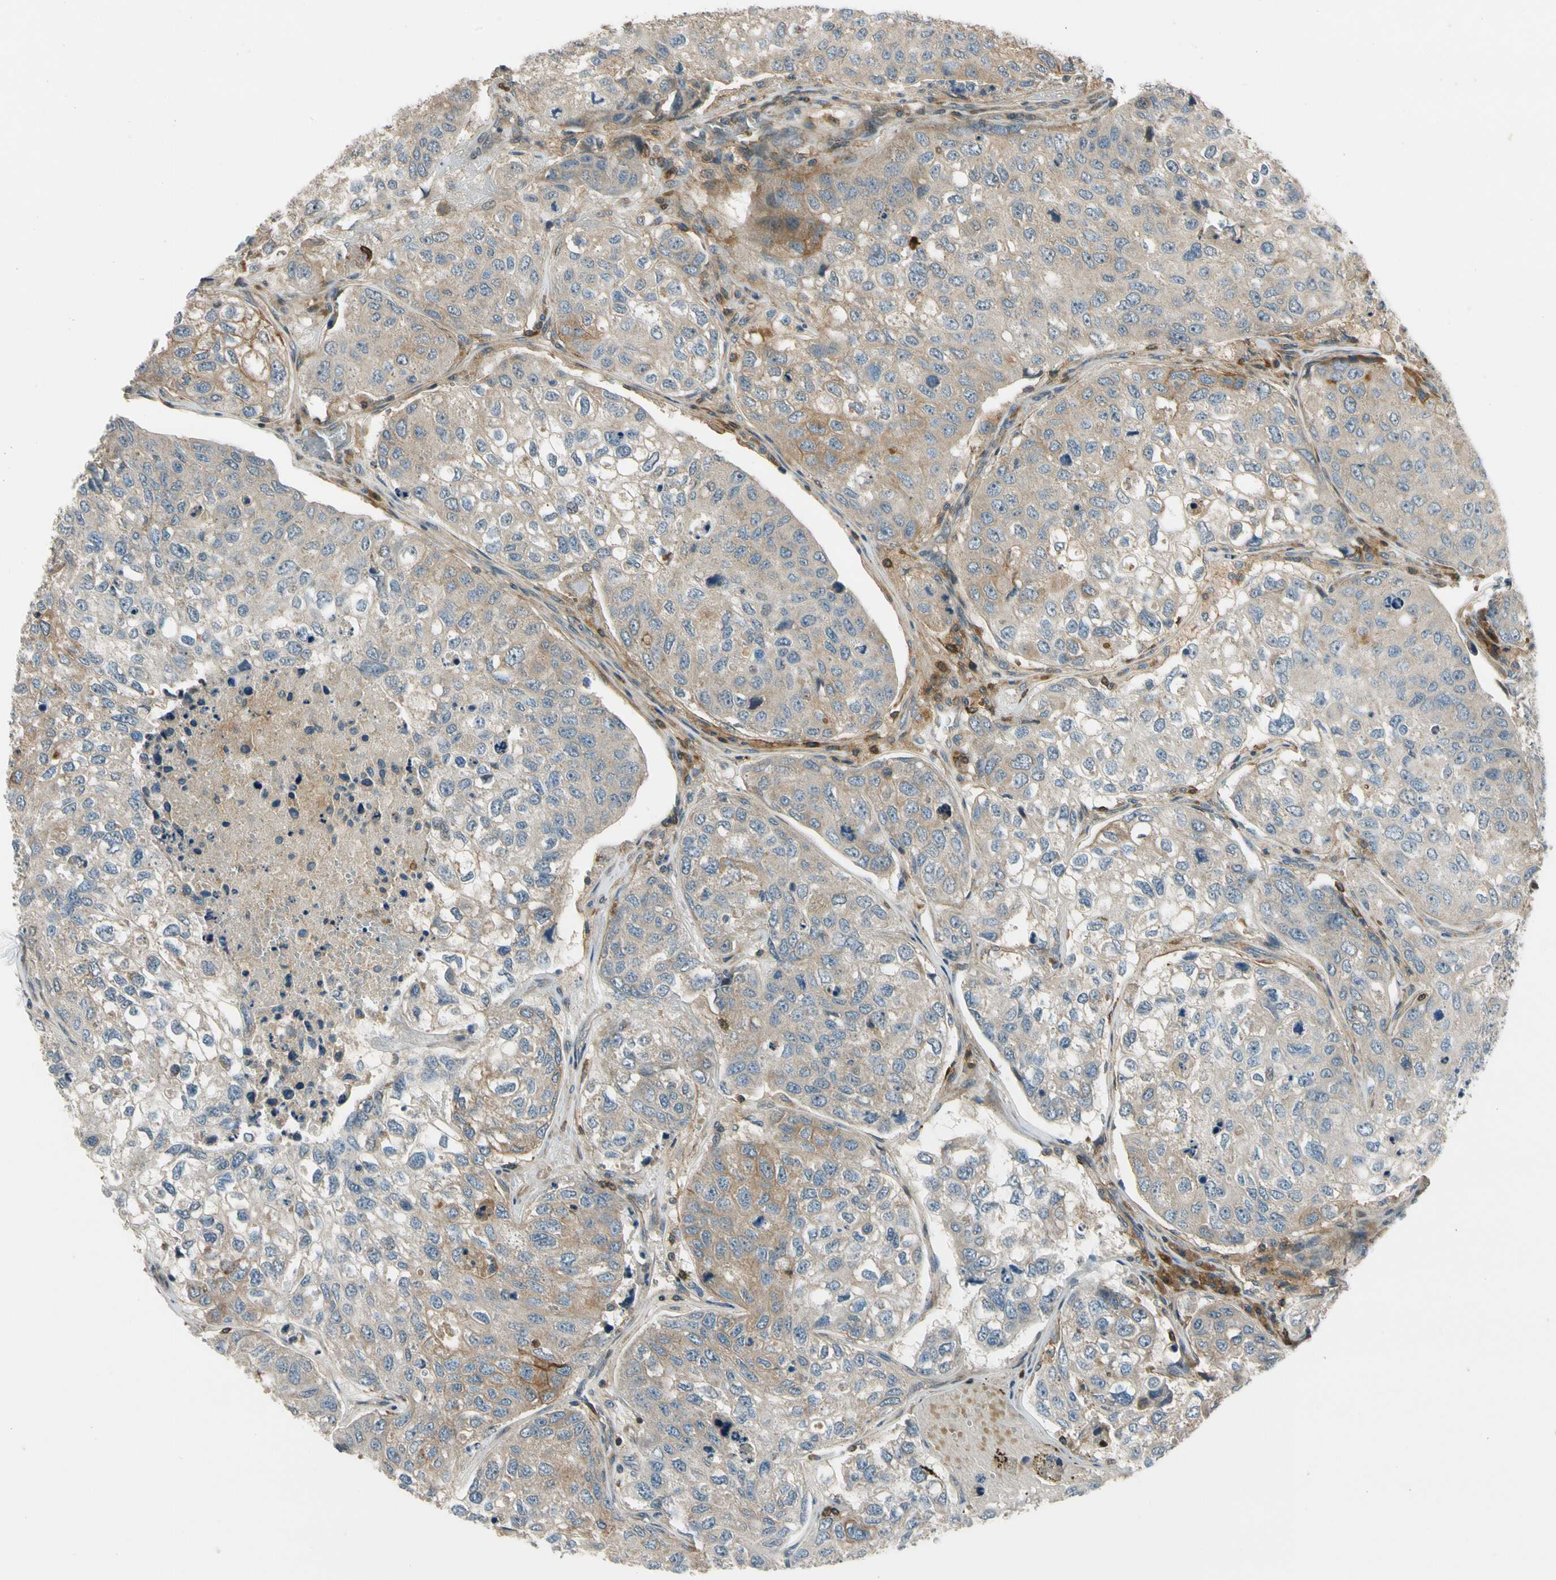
{"staining": {"intensity": "weak", "quantity": ">75%", "location": "cytoplasmic/membranous"}, "tissue": "urothelial cancer", "cell_type": "Tumor cells", "image_type": "cancer", "snomed": [{"axis": "morphology", "description": "Urothelial carcinoma, High grade"}, {"axis": "topography", "description": "Lymph node"}, {"axis": "topography", "description": "Urinary bladder"}], "caption": "Immunohistochemical staining of human urothelial cancer demonstrates low levels of weak cytoplasmic/membranous staining in about >75% of tumor cells.", "gene": "MST1R", "patient": {"sex": "male", "age": 51}}